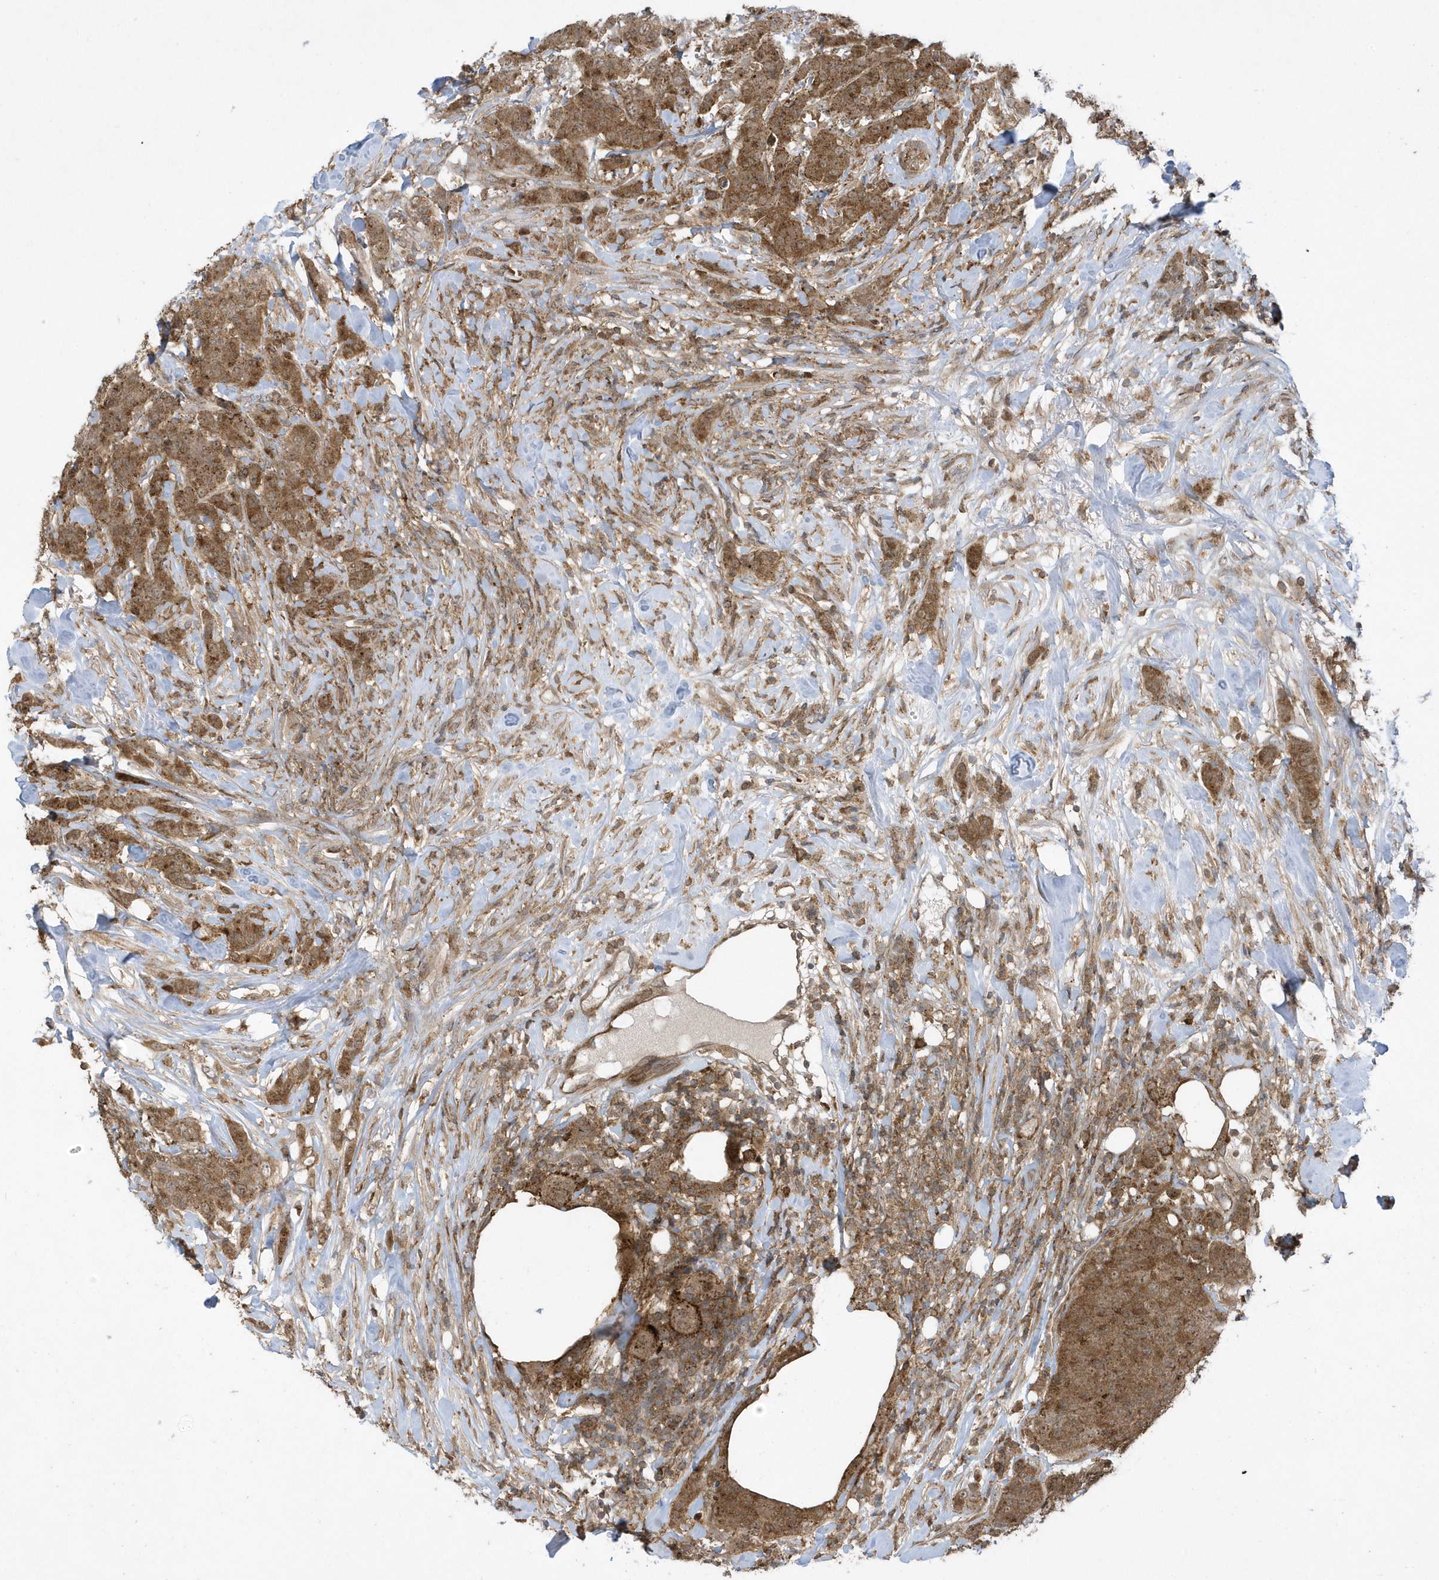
{"staining": {"intensity": "moderate", "quantity": ">75%", "location": "cytoplasmic/membranous"}, "tissue": "breast cancer", "cell_type": "Tumor cells", "image_type": "cancer", "snomed": [{"axis": "morphology", "description": "Duct carcinoma"}, {"axis": "topography", "description": "Breast"}], "caption": "Immunohistochemistry (IHC) (DAB (3,3'-diaminobenzidine)) staining of breast cancer (intraductal carcinoma) exhibits moderate cytoplasmic/membranous protein expression in approximately >75% of tumor cells.", "gene": "STAMBP", "patient": {"sex": "female", "age": 40}}